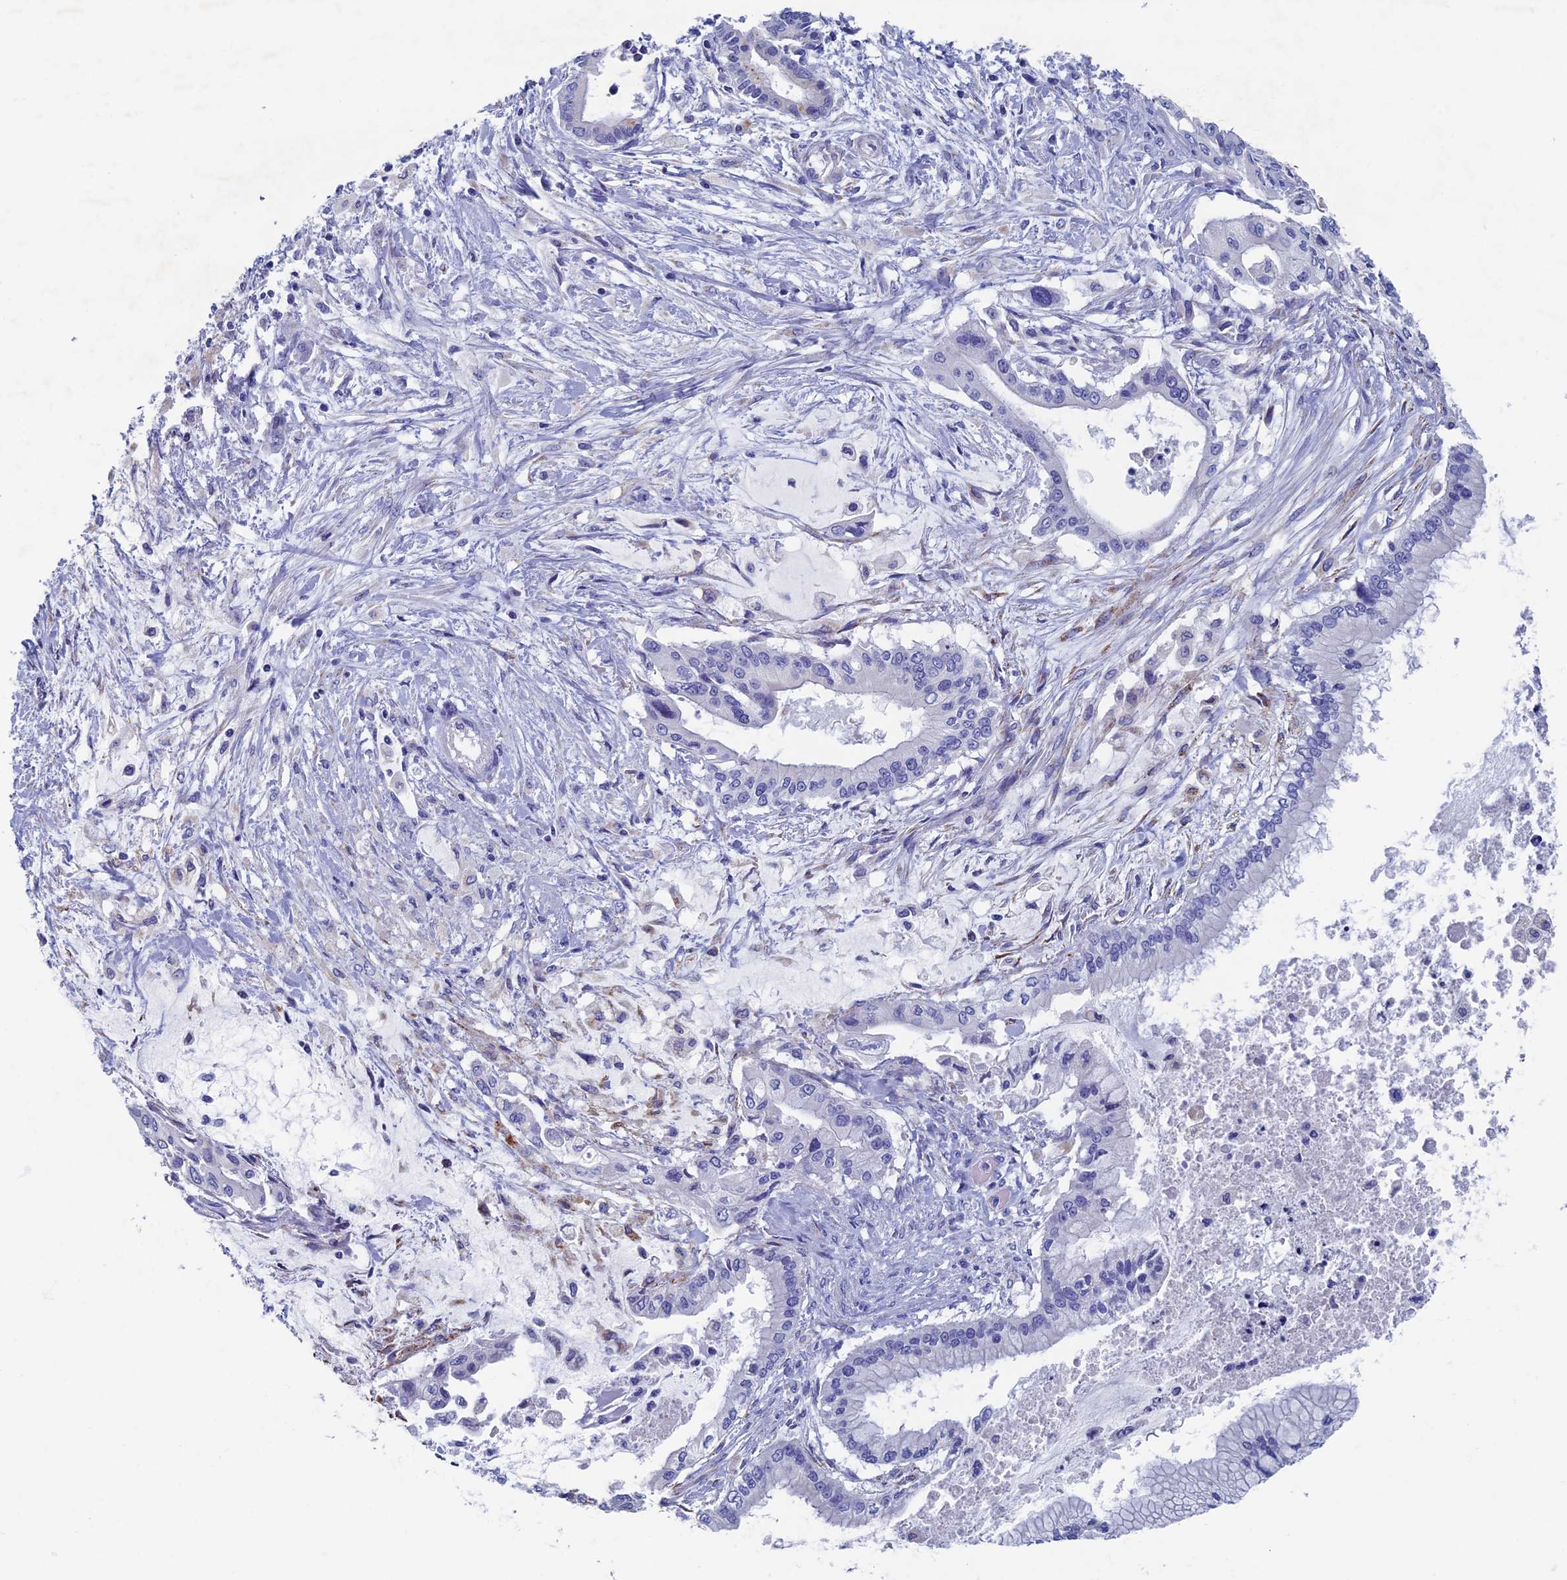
{"staining": {"intensity": "negative", "quantity": "none", "location": "none"}, "tissue": "pancreatic cancer", "cell_type": "Tumor cells", "image_type": "cancer", "snomed": [{"axis": "morphology", "description": "Adenocarcinoma, NOS"}, {"axis": "topography", "description": "Pancreas"}], "caption": "Pancreatic cancer was stained to show a protein in brown. There is no significant staining in tumor cells.", "gene": "OAT", "patient": {"sex": "male", "age": 46}}